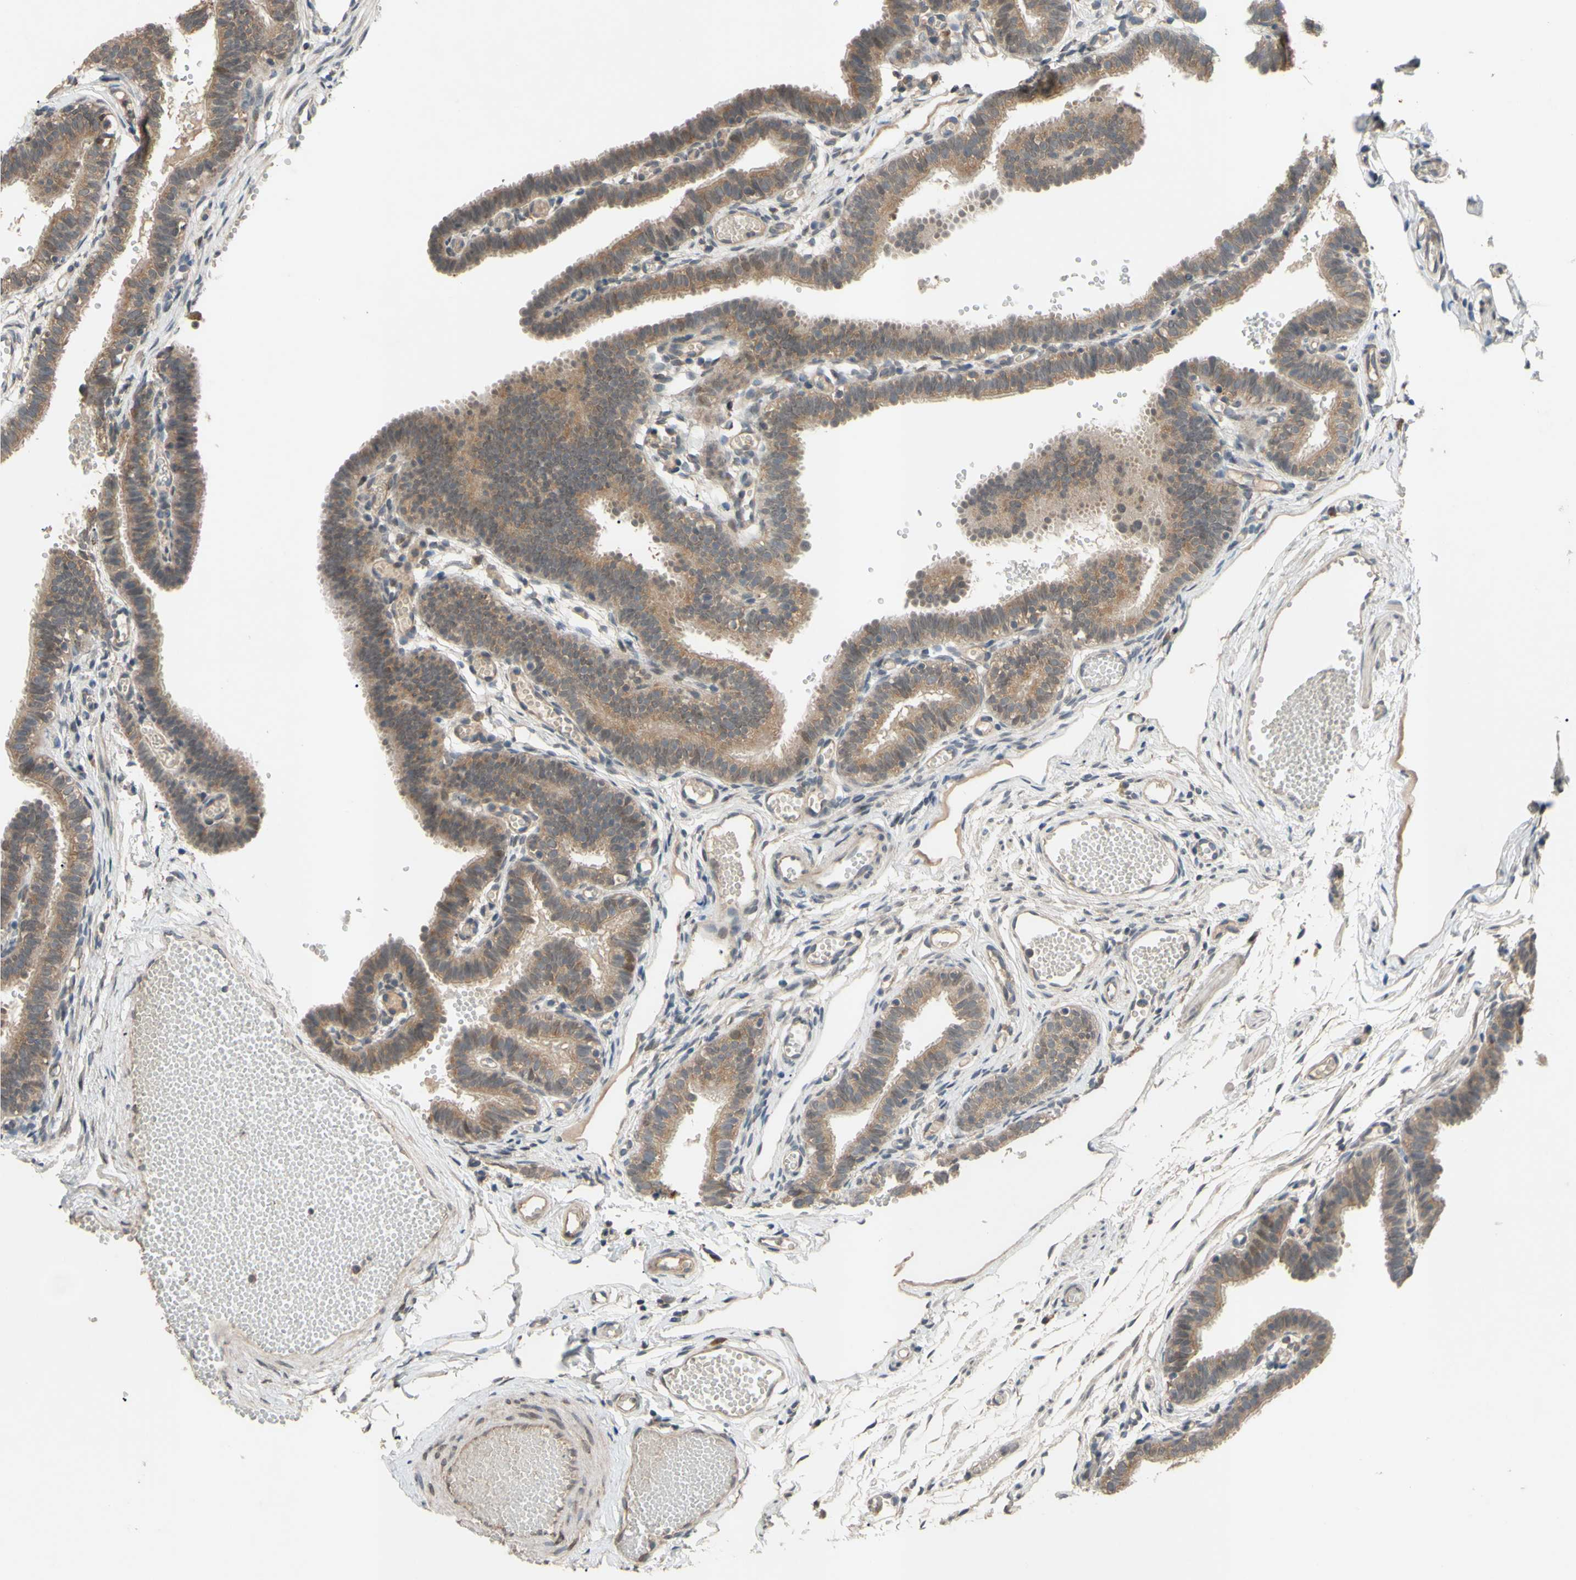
{"staining": {"intensity": "moderate", "quantity": ">75%", "location": "cytoplasmic/membranous"}, "tissue": "fallopian tube", "cell_type": "Glandular cells", "image_type": "normal", "snomed": [{"axis": "morphology", "description": "Normal tissue, NOS"}, {"axis": "topography", "description": "Fallopian tube"}, {"axis": "topography", "description": "Placenta"}], "caption": "This image demonstrates IHC staining of benign human fallopian tube, with medium moderate cytoplasmic/membranous expression in approximately >75% of glandular cells.", "gene": "CD164", "patient": {"sex": "female", "age": 34}}